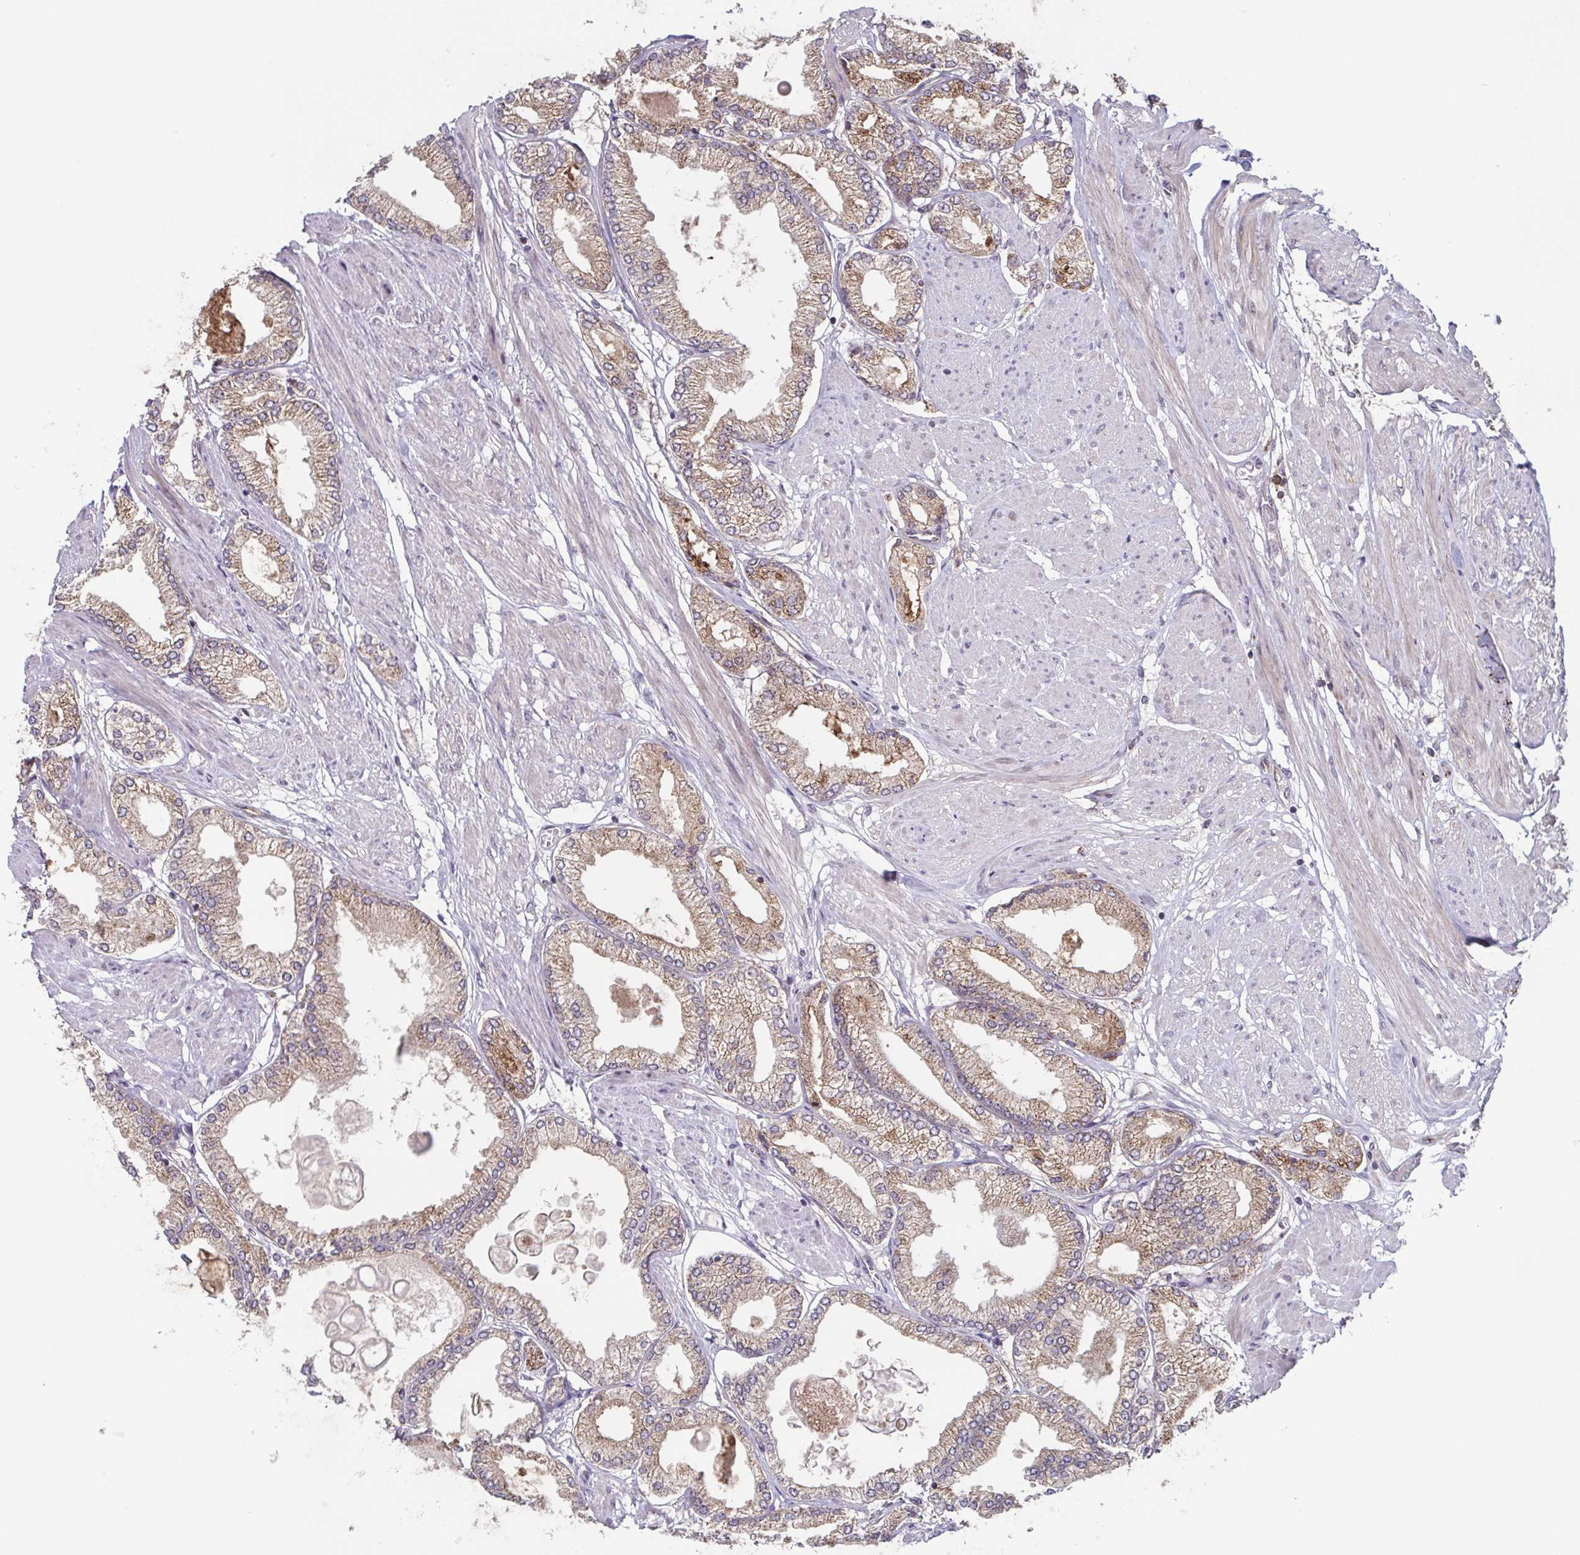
{"staining": {"intensity": "moderate", "quantity": ">75%", "location": "cytoplasmic/membranous"}, "tissue": "prostate cancer", "cell_type": "Tumor cells", "image_type": "cancer", "snomed": [{"axis": "morphology", "description": "Adenocarcinoma, High grade"}, {"axis": "topography", "description": "Prostate"}], "caption": "Immunohistochemistry micrograph of prostate cancer stained for a protein (brown), which displays medium levels of moderate cytoplasmic/membranous expression in approximately >75% of tumor cells.", "gene": "TTC19", "patient": {"sex": "male", "age": 68}}